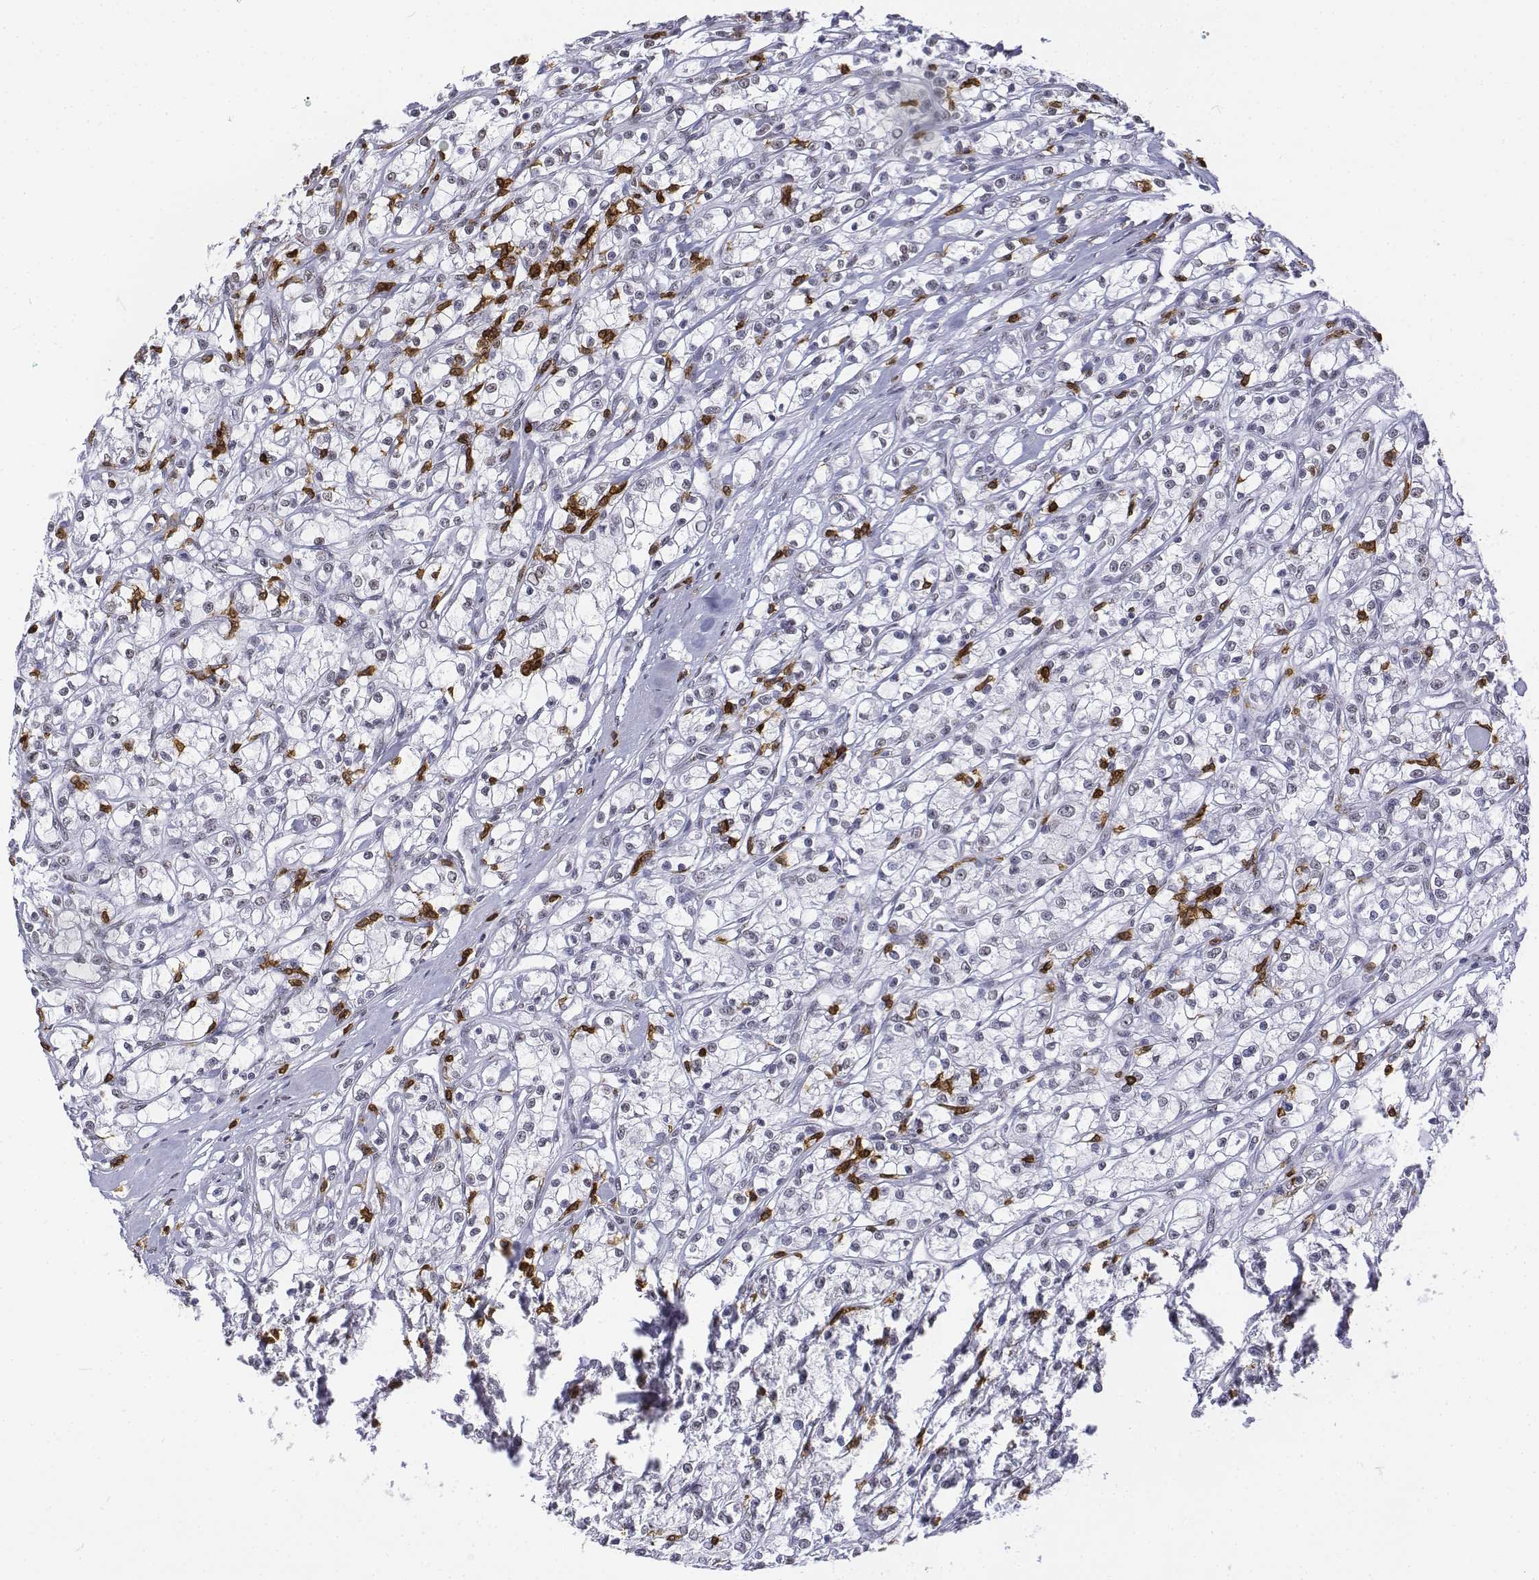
{"staining": {"intensity": "negative", "quantity": "none", "location": "none"}, "tissue": "renal cancer", "cell_type": "Tumor cells", "image_type": "cancer", "snomed": [{"axis": "morphology", "description": "Adenocarcinoma, NOS"}, {"axis": "topography", "description": "Kidney"}], "caption": "High power microscopy photomicrograph of an immunohistochemistry (IHC) histopathology image of adenocarcinoma (renal), revealing no significant staining in tumor cells. (Stains: DAB (3,3'-diaminobenzidine) IHC with hematoxylin counter stain, Microscopy: brightfield microscopy at high magnification).", "gene": "CD3E", "patient": {"sex": "female", "age": 59}}